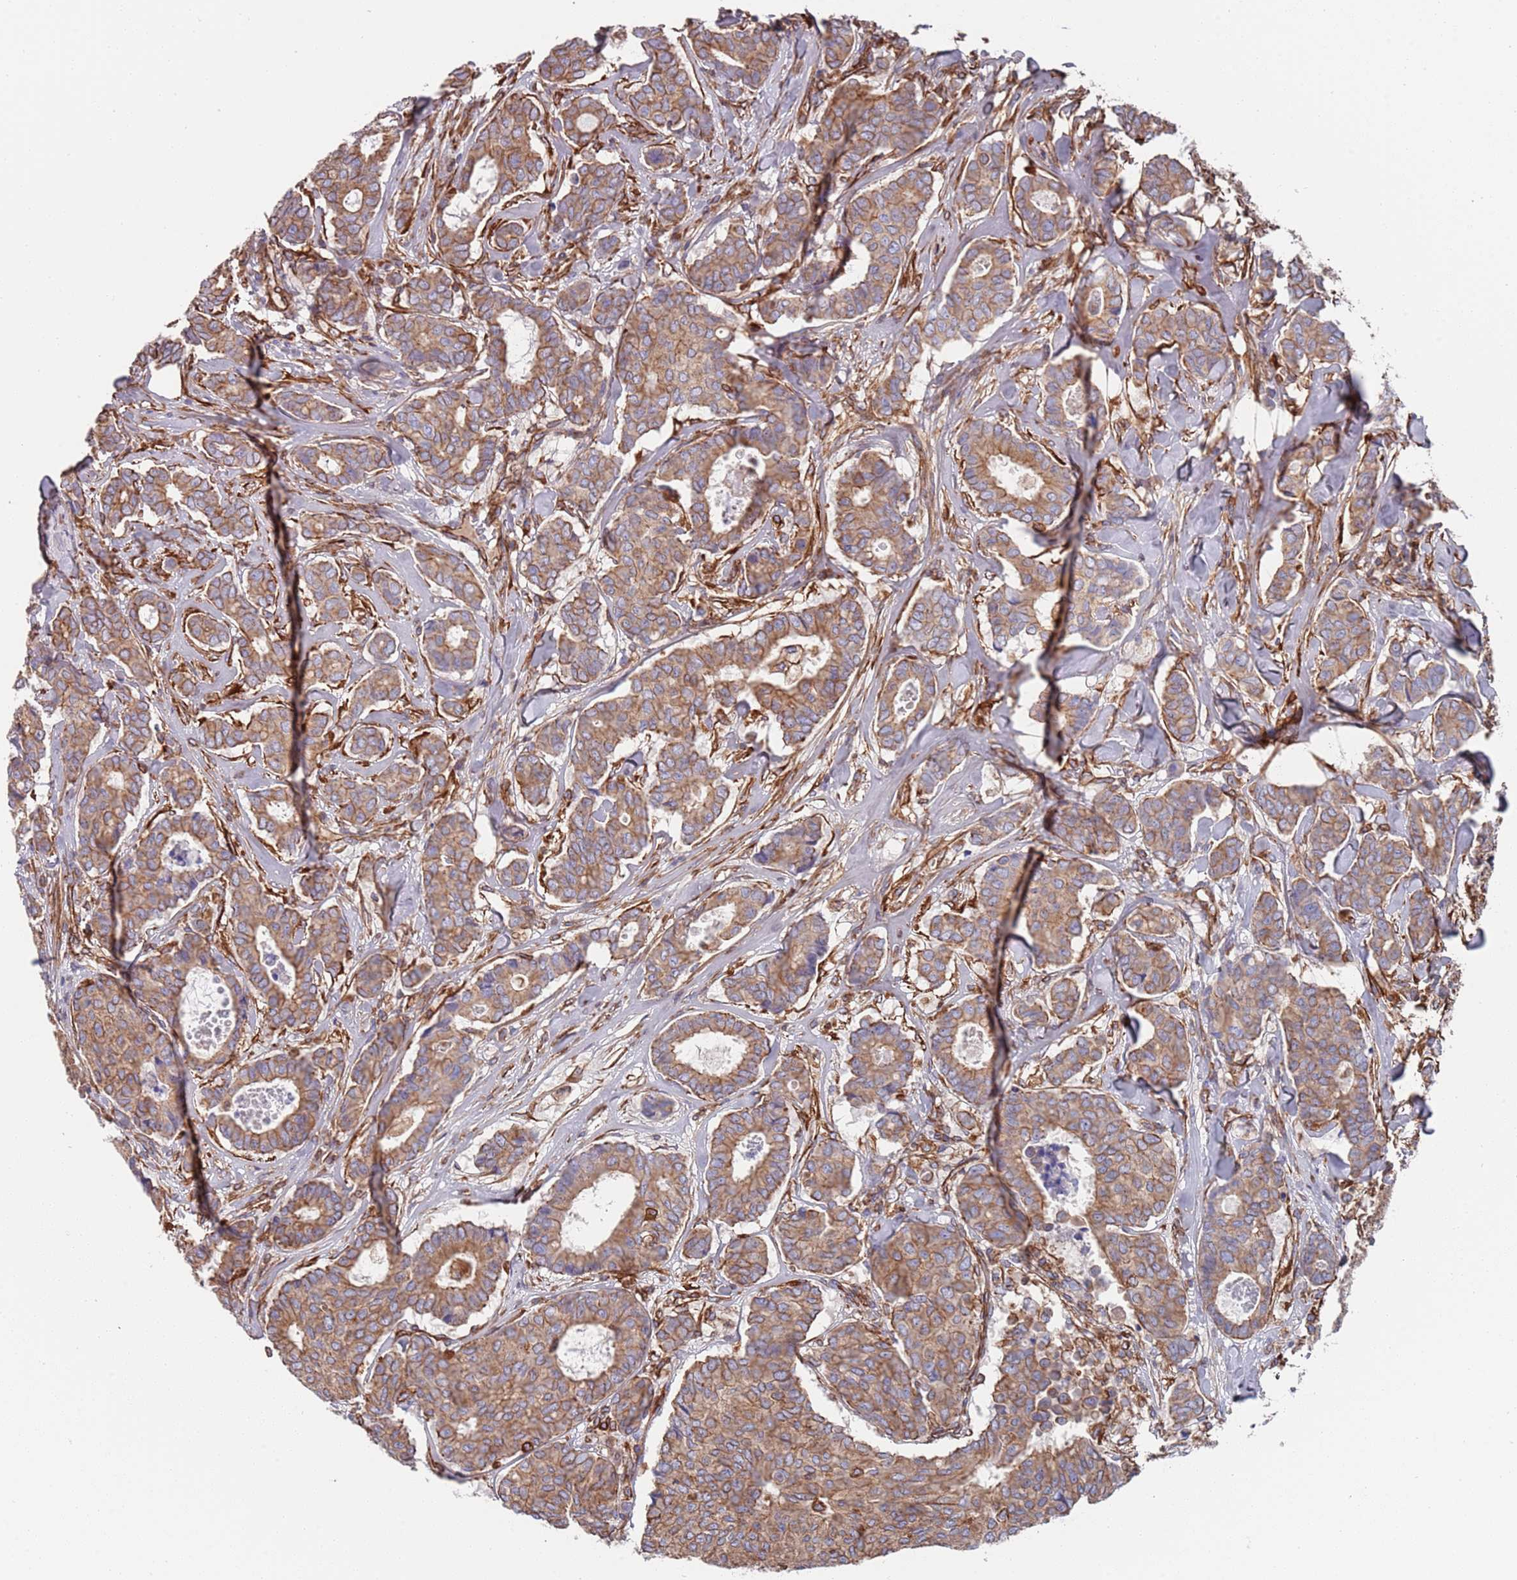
{"staining": {"intensity": "moderate", "quantity": ">75%", "location": "cytoplasmic/membranous"}, "tissue": "breast cancer", "cell_type": "Tumor cells", "image_type": "cancer", "snomed": [{"axis": "morphology", "description": "Duct carcinoma"}, {"axis": "topography", "description": "Breast"}], "caption": "Immunohistochemical staining of human infiltrating ductal carcinoma (breast) shows medium levels of moderate cytoplasmic/membranous protein positivity in approximately >75% of tumor cells.", "gene": "JAKMIP2", "patient": {"sex": "female", "age": 75}}